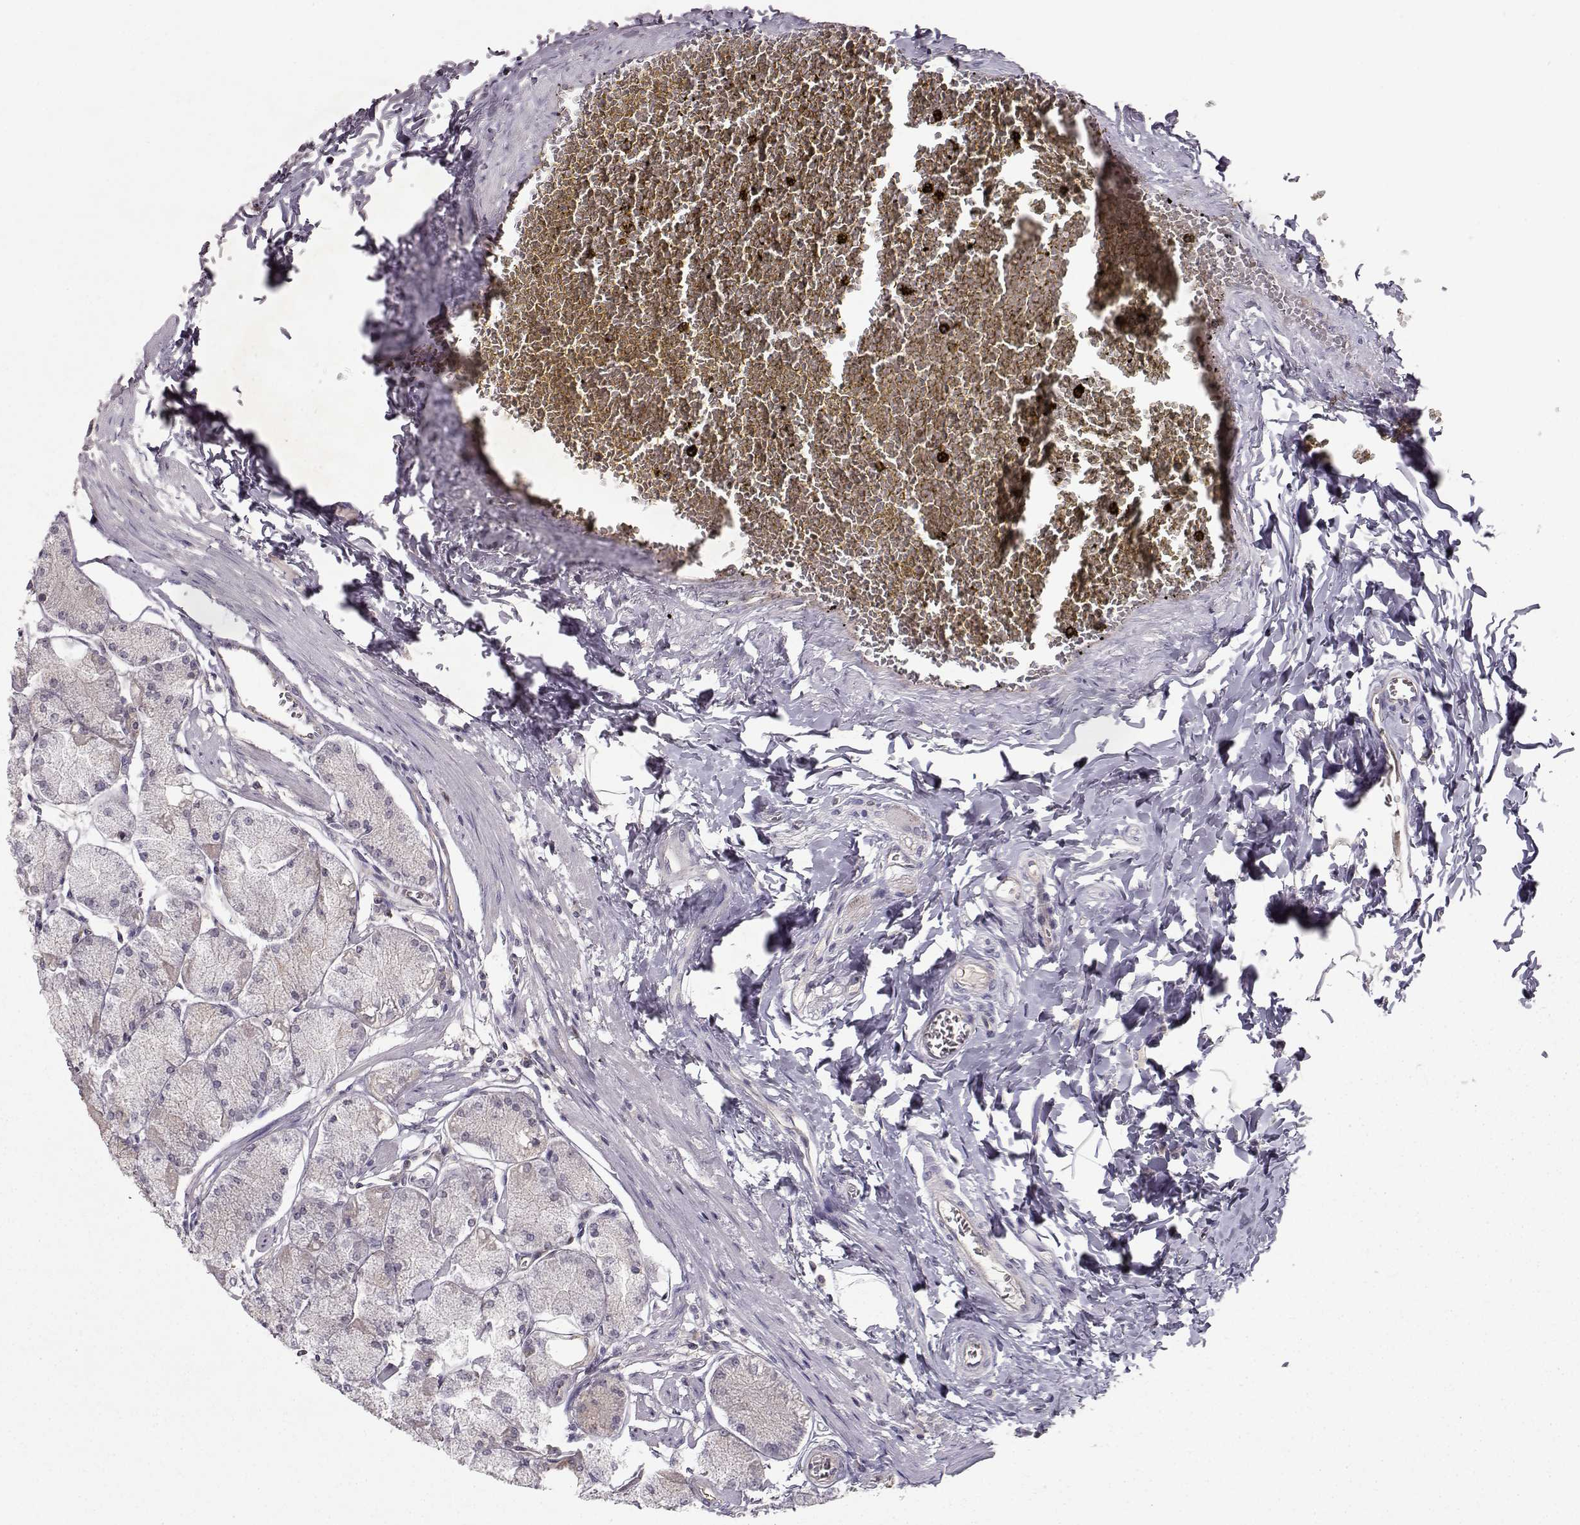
{"staining": {"intensity": "negative", "quantity": "none", "location": "none"}, "tissue": "stomach", "cell_type": "Glandular cells", "image_type": "normal", "snomed": [{"axis": "morphology", "description": "Normal tissue, NOS"}, {"axis": "topography", "description": "Stomach, upper"}], "caption": "Glandular cells are negative for brown protein staining in unremarkable stomach. (Immunohistochemistry, brightfield microscopy, high magnification).", "gene": "RANBP1", "patient": {"sex": "male", "age": 60}}